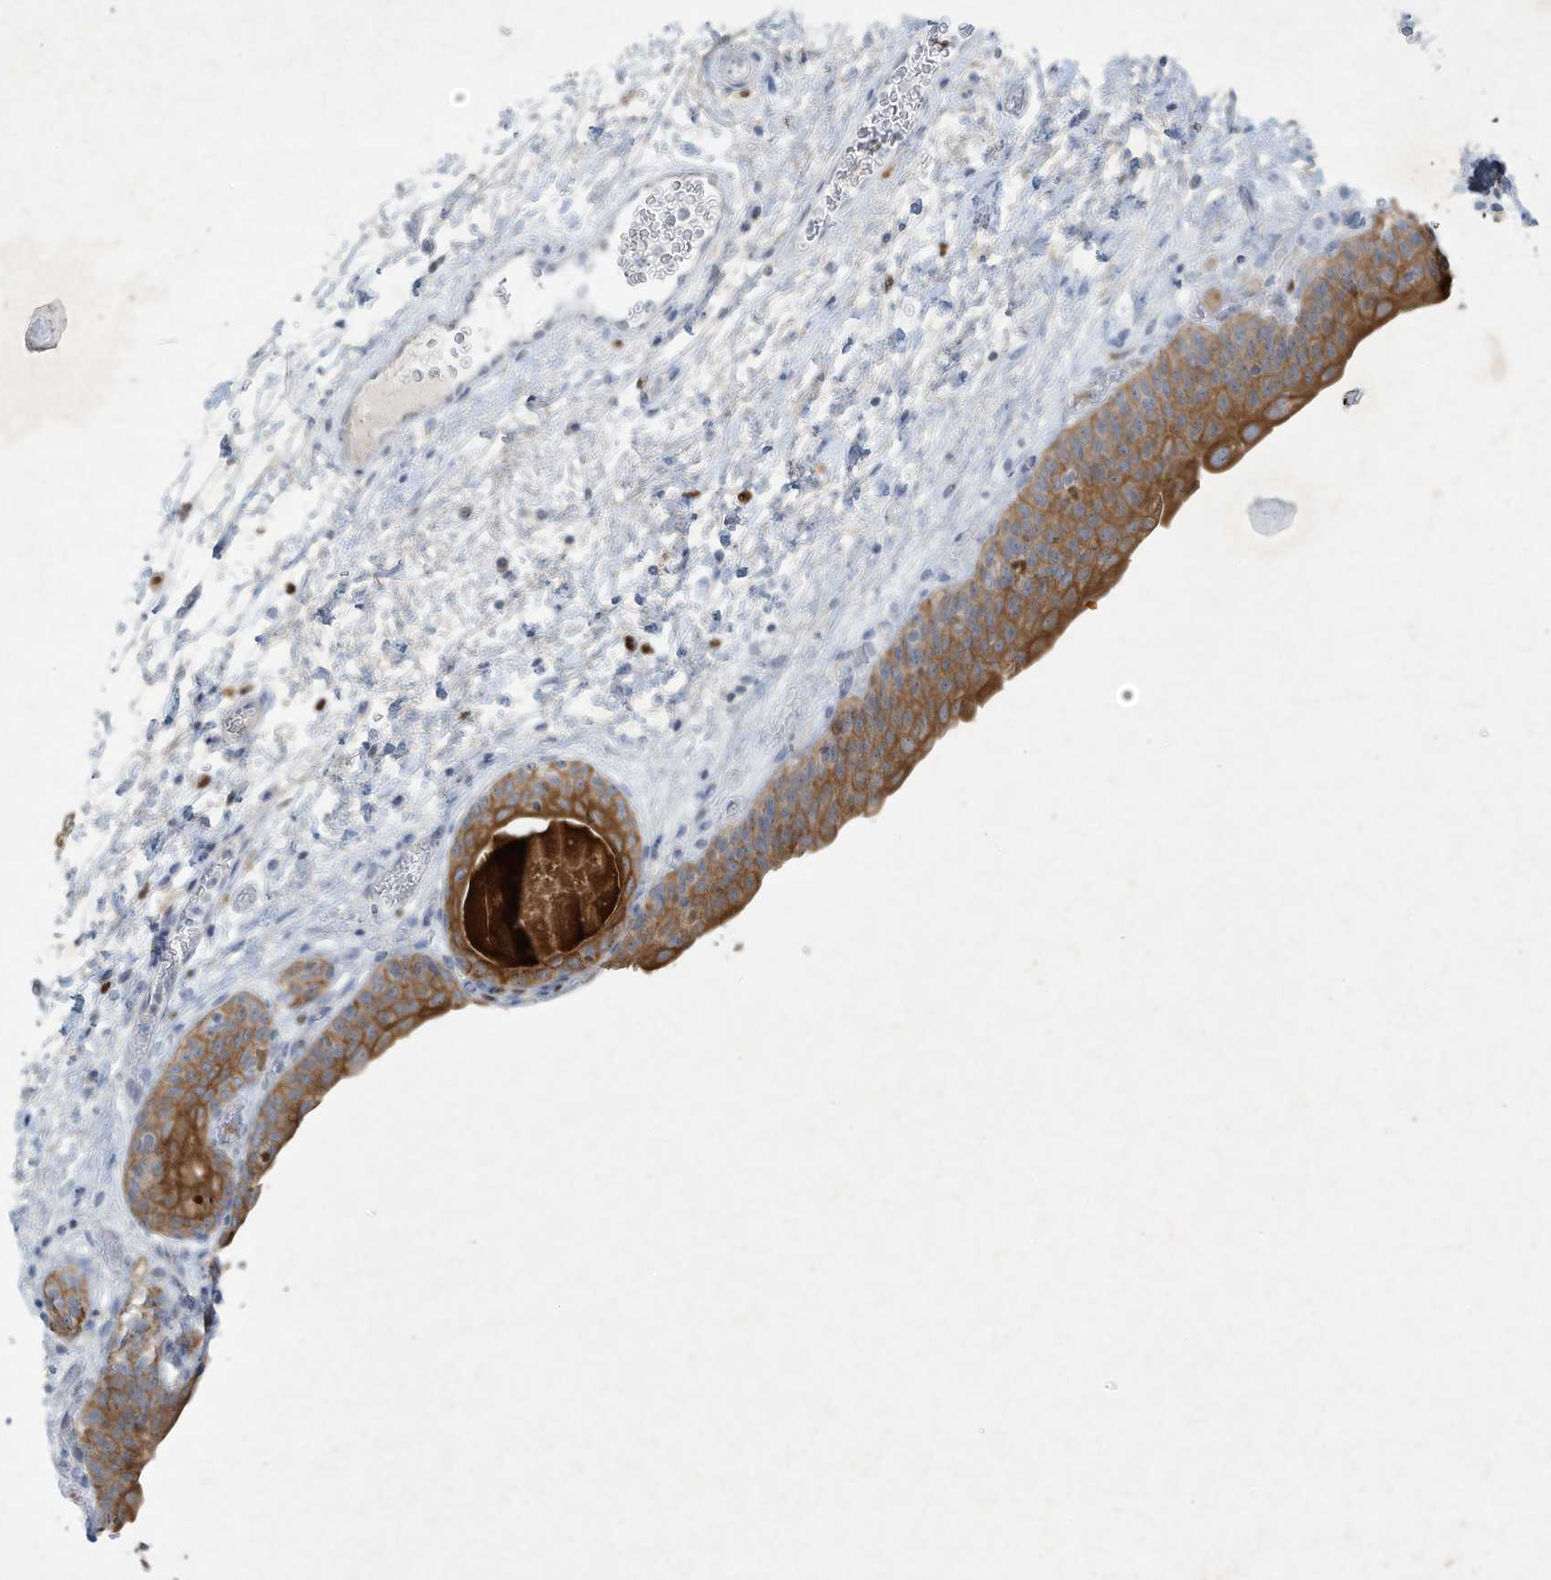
{"staining": {"intensity": "moderate", "quantity": ">75%", "location": "cytoplasmic/membranous"}, "tissue": "urinary bladder", "cell_type": "Urothelial cells", "image_type": "normal", "snomed": [{"axis": "morphology", "description": "Normal tissue, NOS"}, {"axis": "topography", "description": "Urinary bladder"}], "caption": "Benign urinary bladder exhibits moderate cytoplasmic/membranous expression in approximately >75% of urothelial cells, visualized by immunohistochemistry. (DAB IHC with brightfield microscopy, high magnification).", "gene": "TUBE1", "patient": {"sex": "male", "age": 83}}